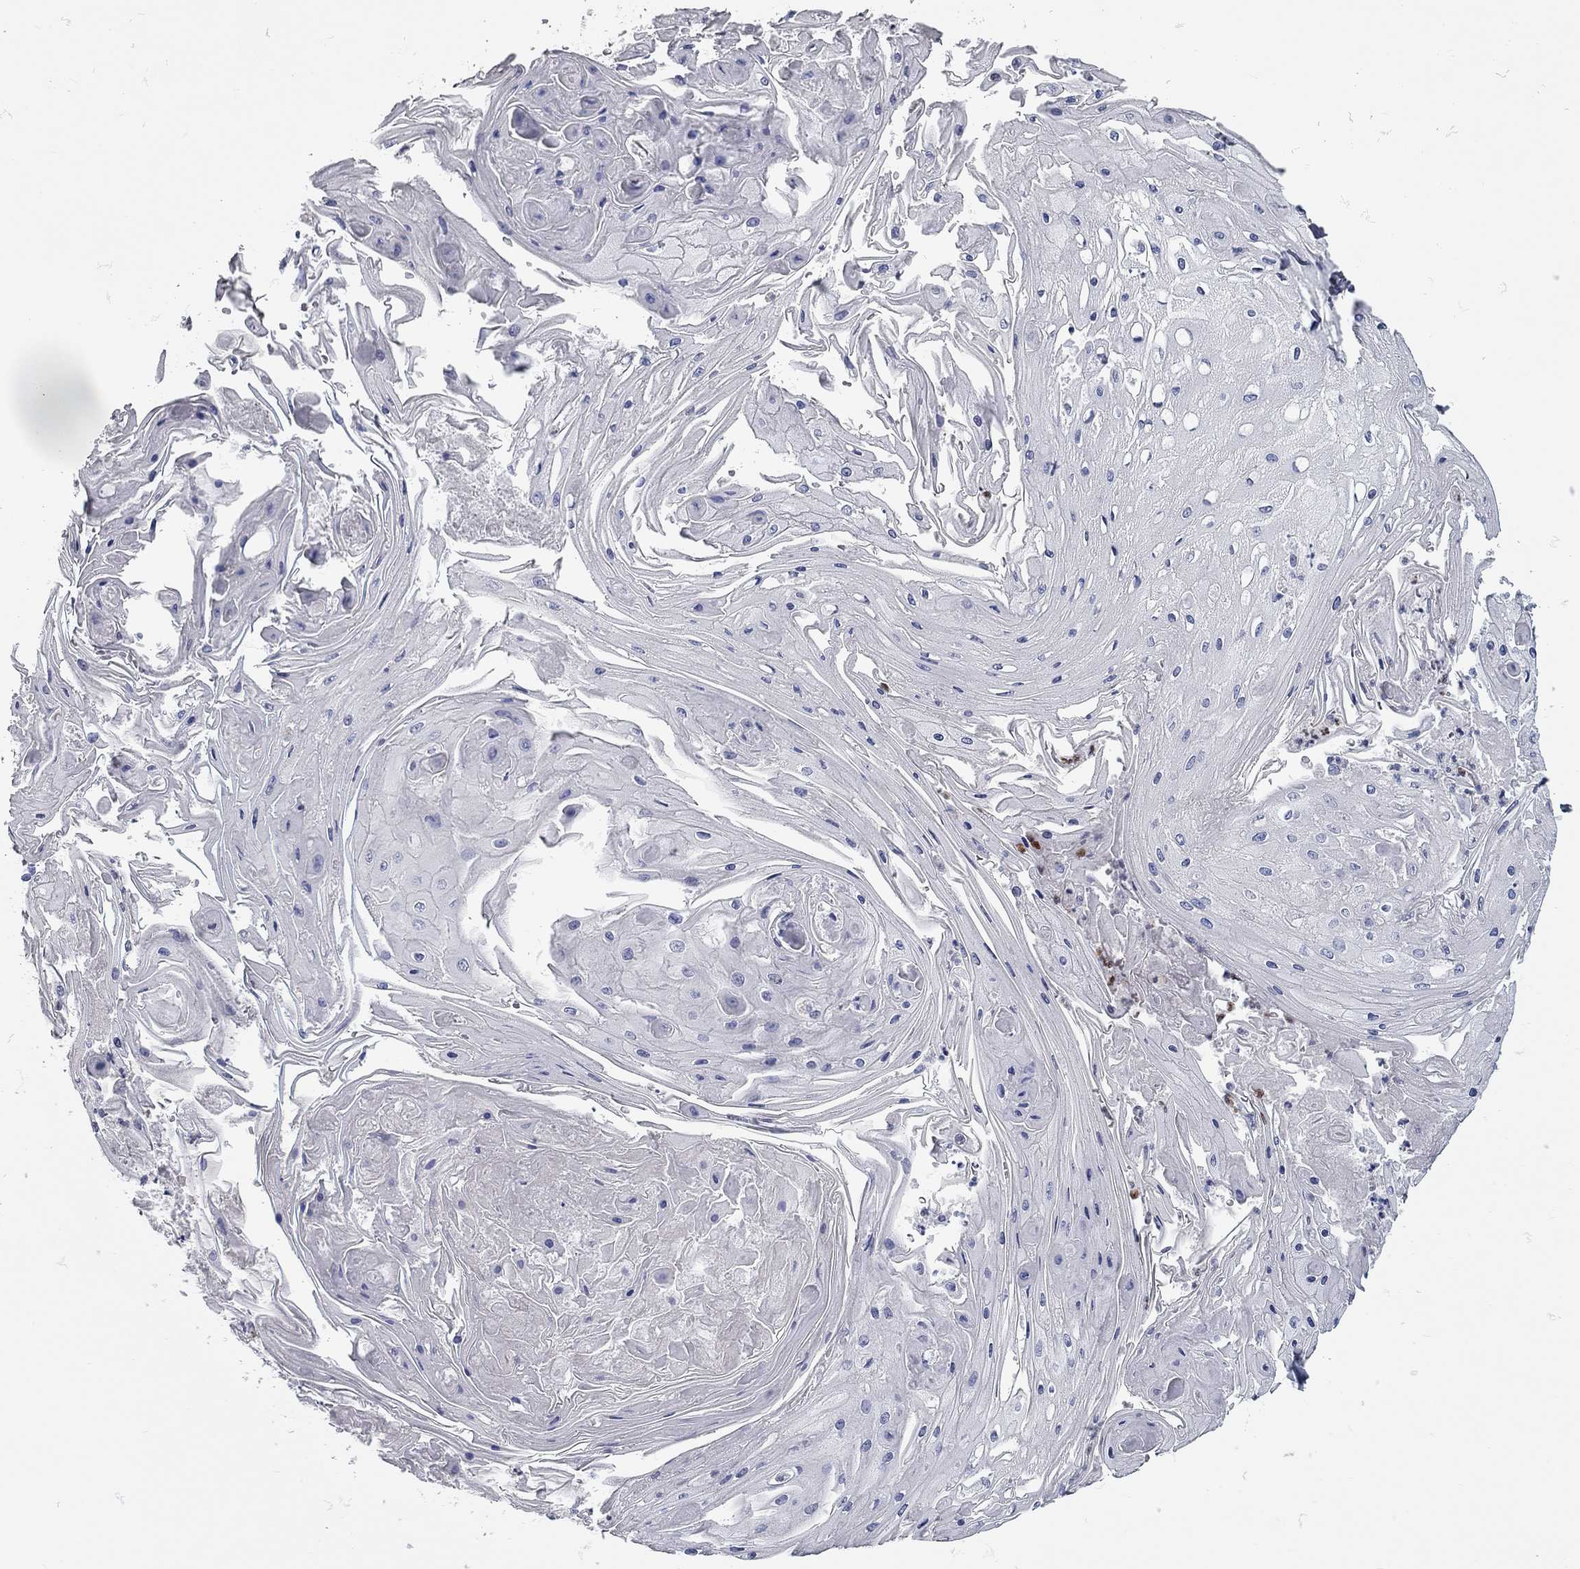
{"staining": {"intensity": "negative", "quantity": "none", "location": "none"}, "tissue": "skin cancer", "cell_type": "Tumor cells", "image_type": "cancer", "snomed": [{"axis": "morphology", "description": "Squamous cell carcinoma, NOS"}, {"axis": "topography", "description": "Skin"}], "caption": "Immunohistochemistry of skin cancer (squamous cell carcinoma) demonstrates no staining in tumor cells.", "gene": "C10orf90", "patient": {"sex": "male", "age": 70}}